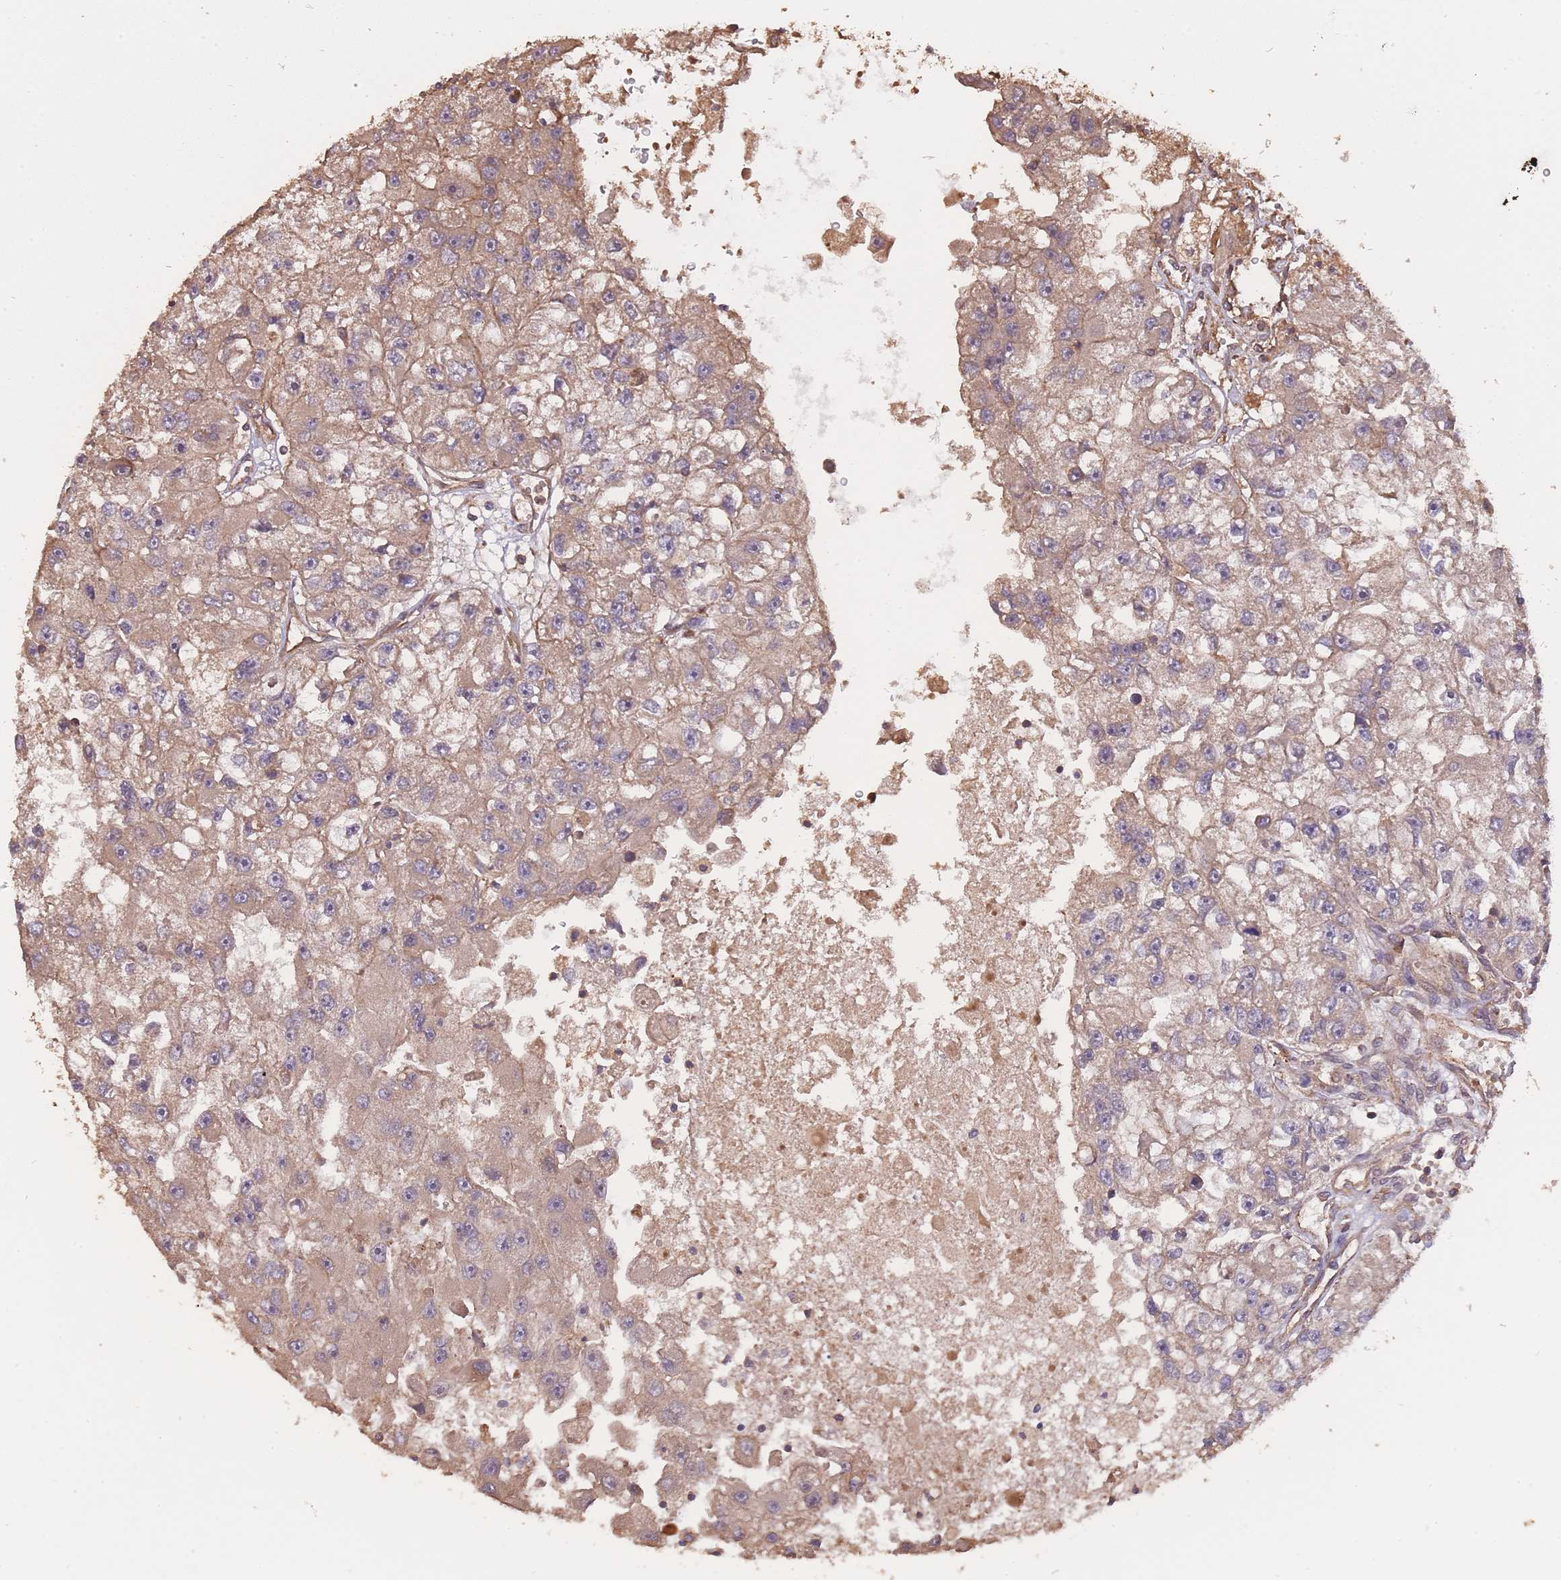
{"staining": {"intensity": "weak", "quantity": ">75%", "location": "cytoplasmic/membranous"}, "tissue": "renal cancer", "cell_type": "Tumor cells", "image_type": "cancer", "snomed": [{"axis": "morphology", "description": "Adenocarcinoma, NOS"}, {"axis": "topography", "description": "Kidney"}], "caption": "Immunohistochemical staining of human renal cancer shows low levels of weak cytoplasmic/membranous staining in about >75% of tumor cells.", "gene": "ARMH3", "patient": {"sex": "male", "age": 63}}